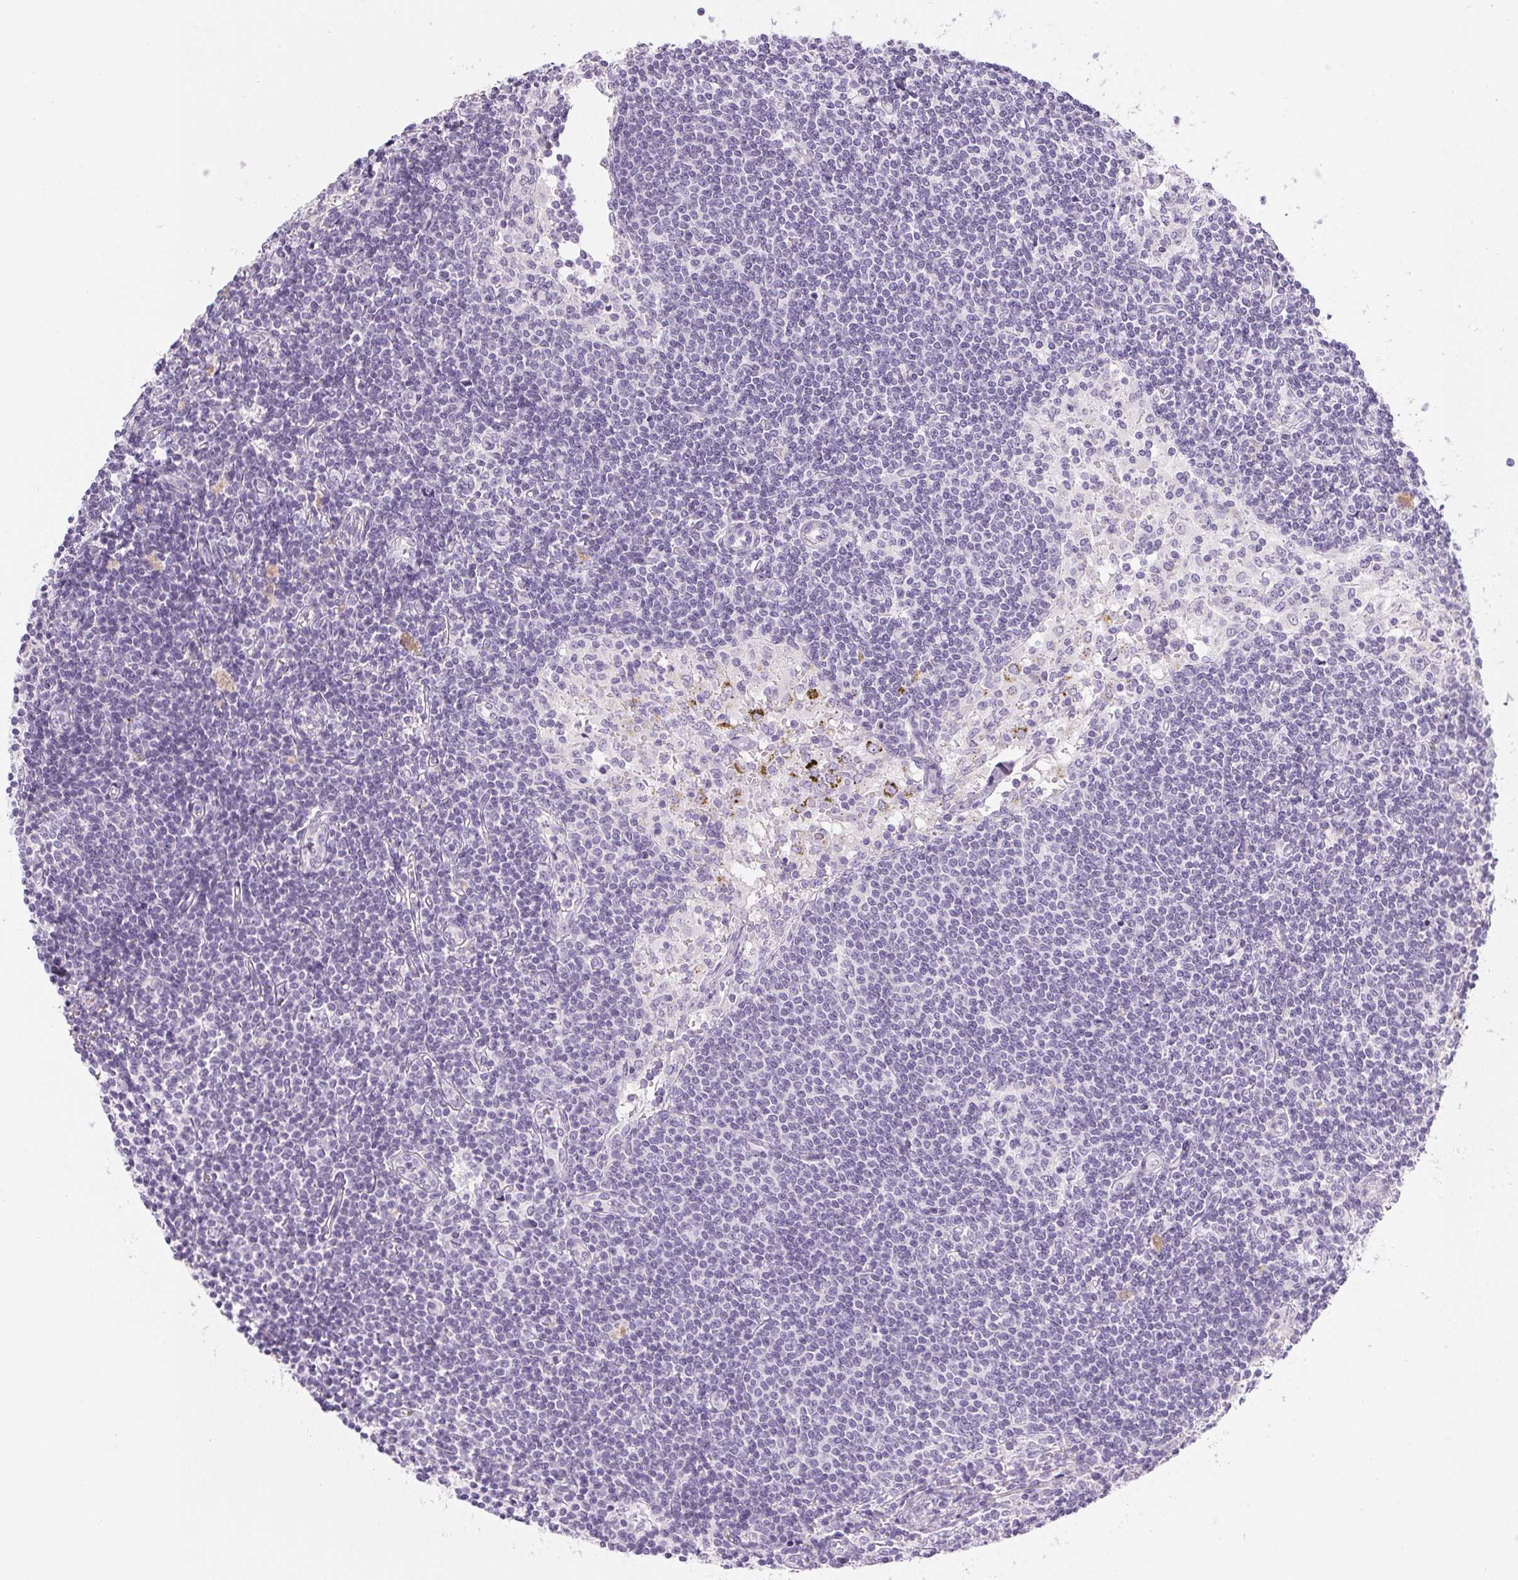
{"staining": {"intensity": "negative", "quantity": "none", "location": "none"}, "tissue": "lymph node", "cell_type": "Germinal center cells", "image_type": "normal", "snomed": [{"axis": "morphology", "description": "Normal tissue, NOS"}, {"axis": "topography", "description": "Lymph node"}], "caption": "Immunohistochemical staining of unremarkable human lymph node shows no significant positivity in germinal center cells.", "gene": "PPY", "patient": {"sex": "female", "age": 69}}